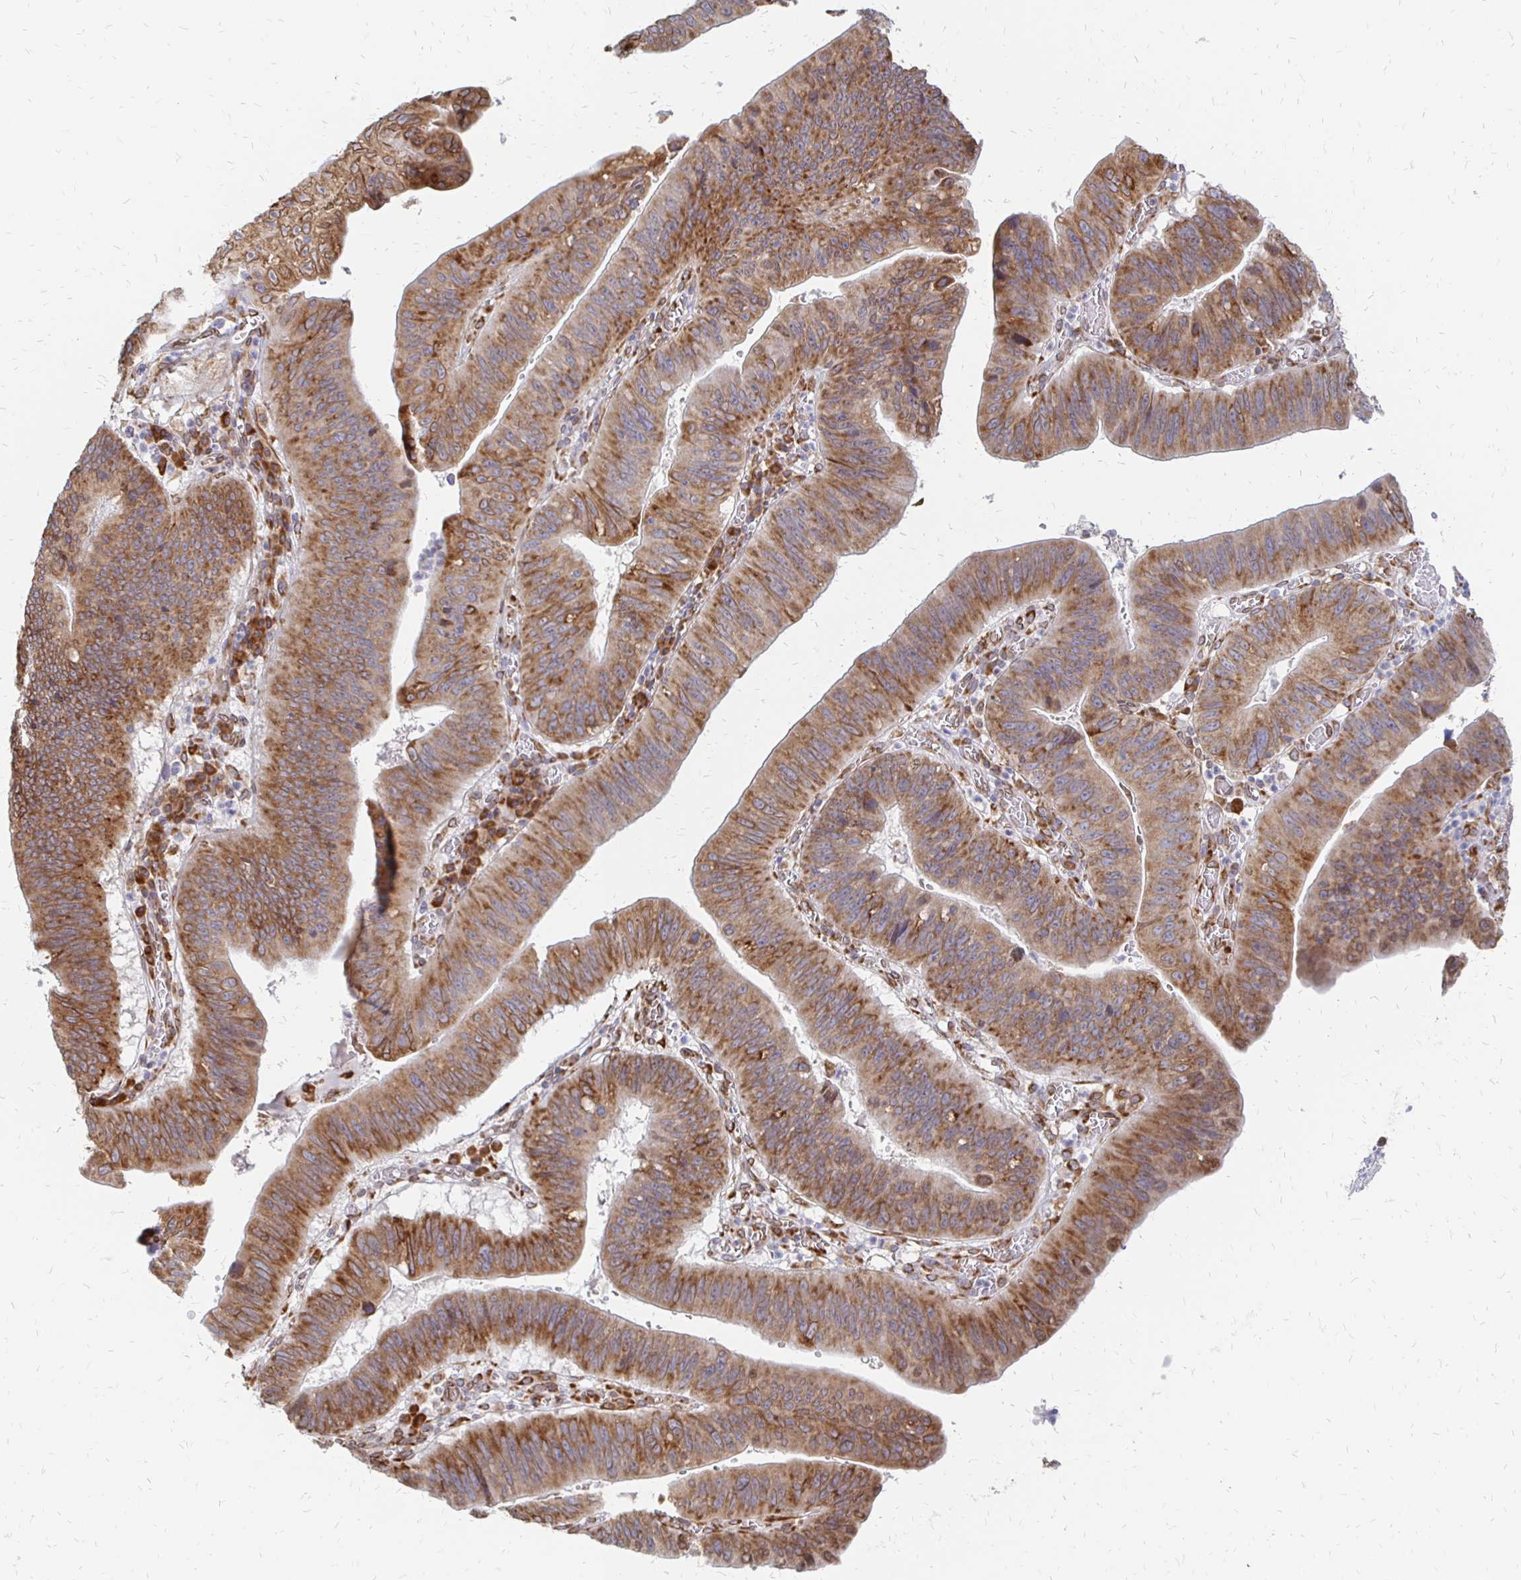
{"staining": {"intensity": "moderate", "quantity": ">75%", "location": "cytoplasmic/membranous"}, "tissue": "stomach cancer", "cell_type": "Tumor cells", "image_type": "cancer", "snomed": [{"axis": "morphology", "description": "Adenocarcinoma, NOS"}, {"axis": "topography", "description": "Stomach"}], "caption": "There is medium levels of moderate cytoplasmic/membranous positivity in tumor cells of stomach cancer, as demonstrated by immunohistochemical staining (brown color).", "gene": "PELI3", "patient": {"sex": "male", "age": 59}}